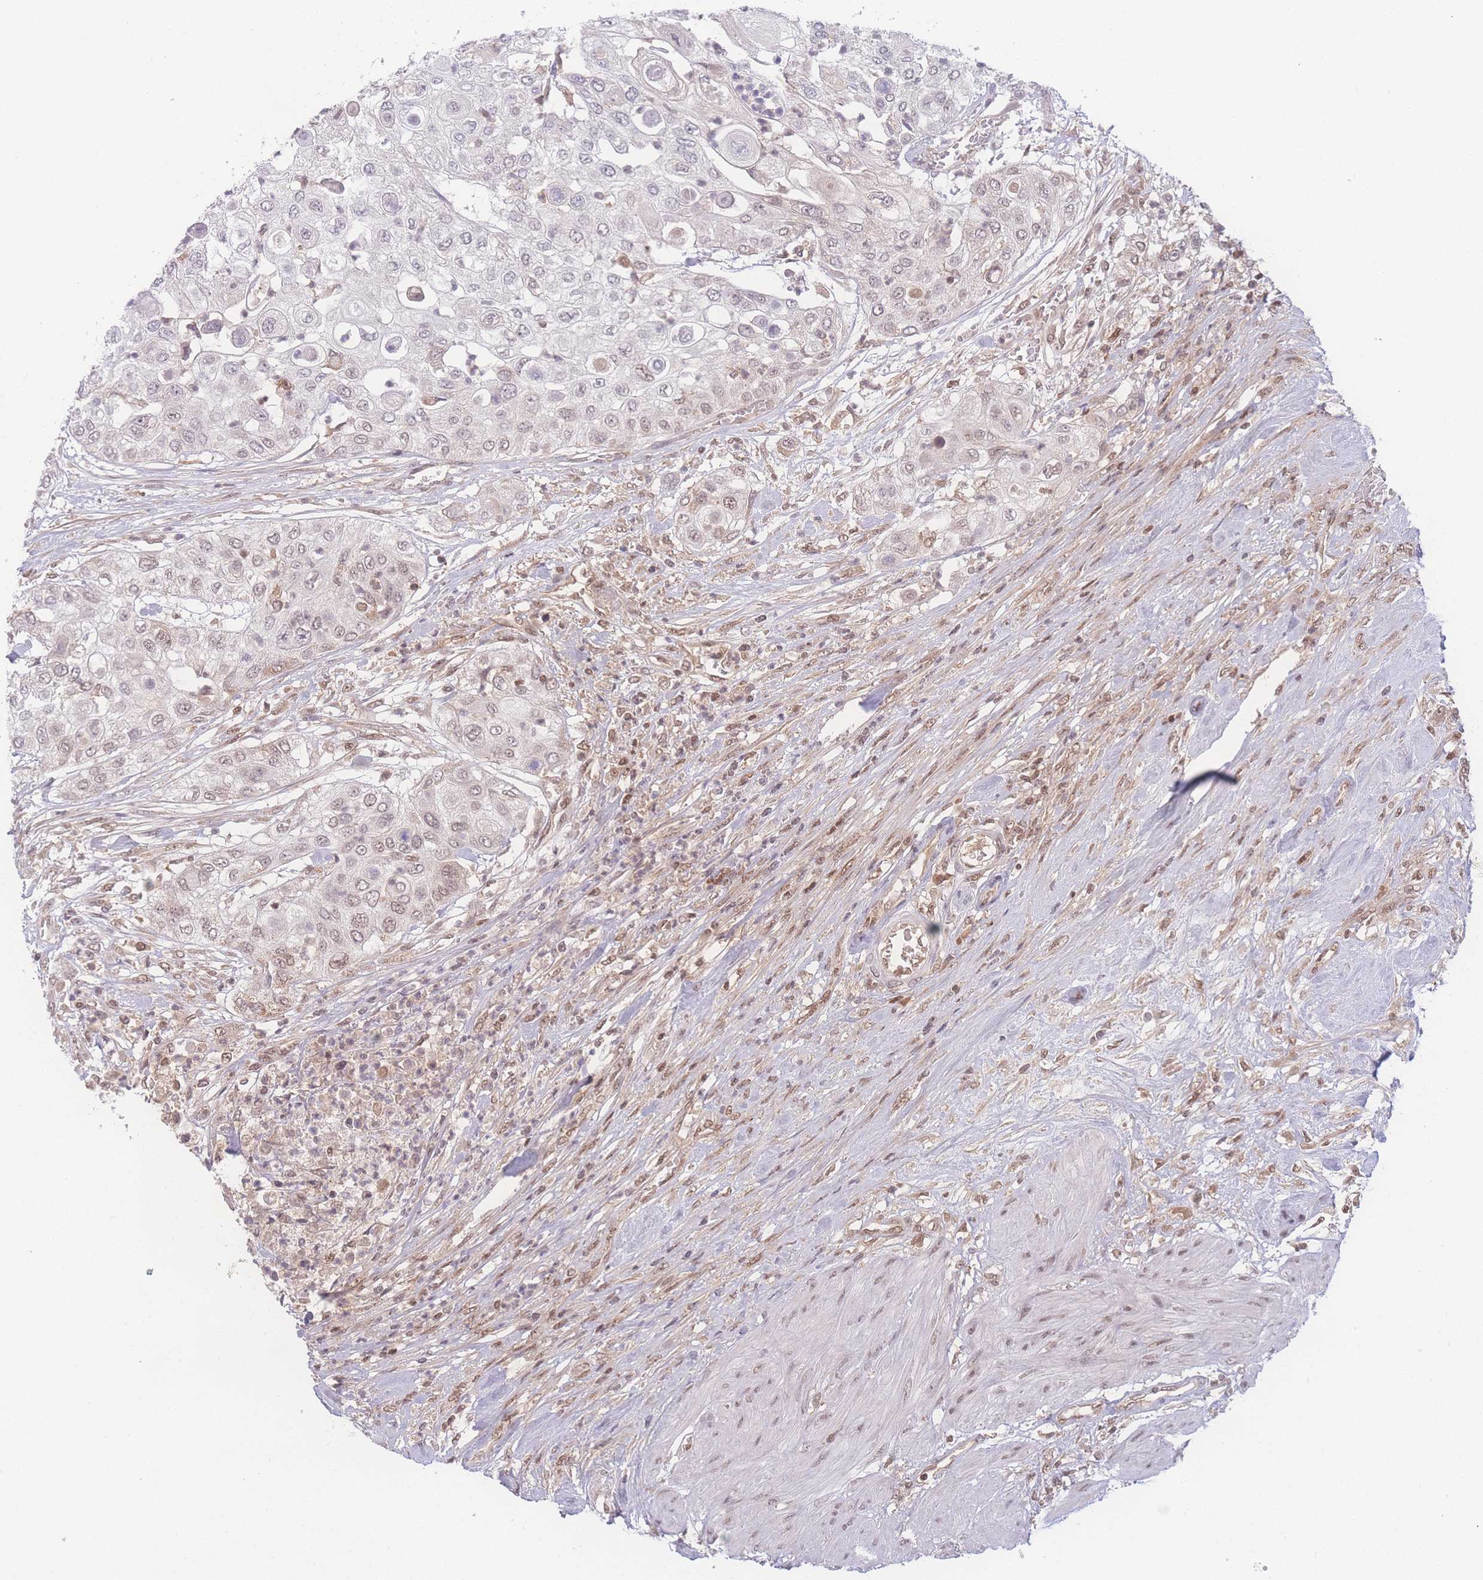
{"staining": {"intensity": "weak", "quantity": "<25%", "location": "nuclear"}, "tissue": "urothelial cancer", "cell_type": "Tumor cells", "image_type": "cancer", "snomed": [{"axis": "morphology", "description": "Urothelial carcinoma, High grade"}, {"axis": "topography", "description": "Urinary bladder"}], "caption": "The IHC micrograph has no significant positivity in tumor cells of high-grade urothelial carcinoma tissue.", "gene": "RAVER1", "patient": {"sex": "female", "age": 79}}